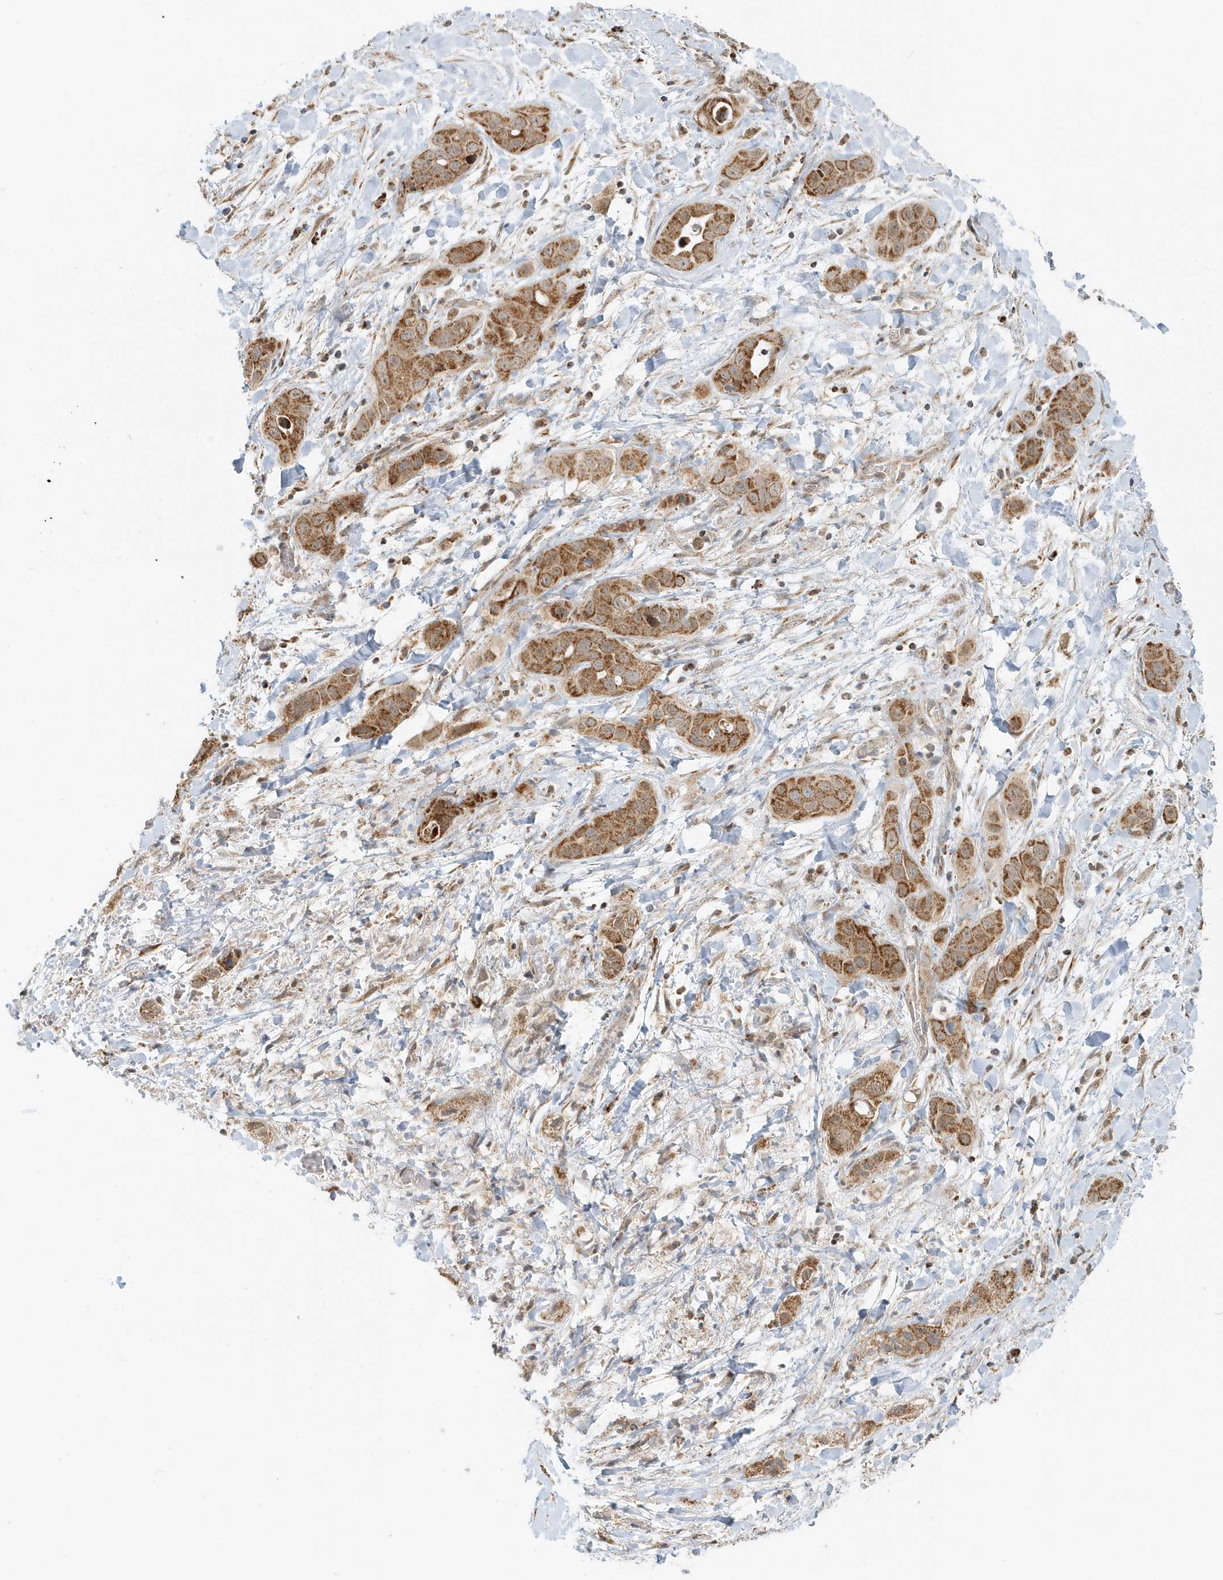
{"staining": {"intensity": "moderate", "quantity": ">75%", "location": "cytoplasmic/membranous"}, "tissue": "liver cancer", "cell_type": "Tumor cells", "image_type": "cancer", "snomed": [{"axis": "morphology", "description": "Cholangiocarcinoma"}, {"axis": "topography", "description": "Liver"}], "caption": "The immunohistochemical stain shows moderate cytoplasmic/membranous staining in tumor cells of liver cholangiocarcinoma tissue.", "gene": "PSMD6", "patient": {"sex": "female", "age": 52}}